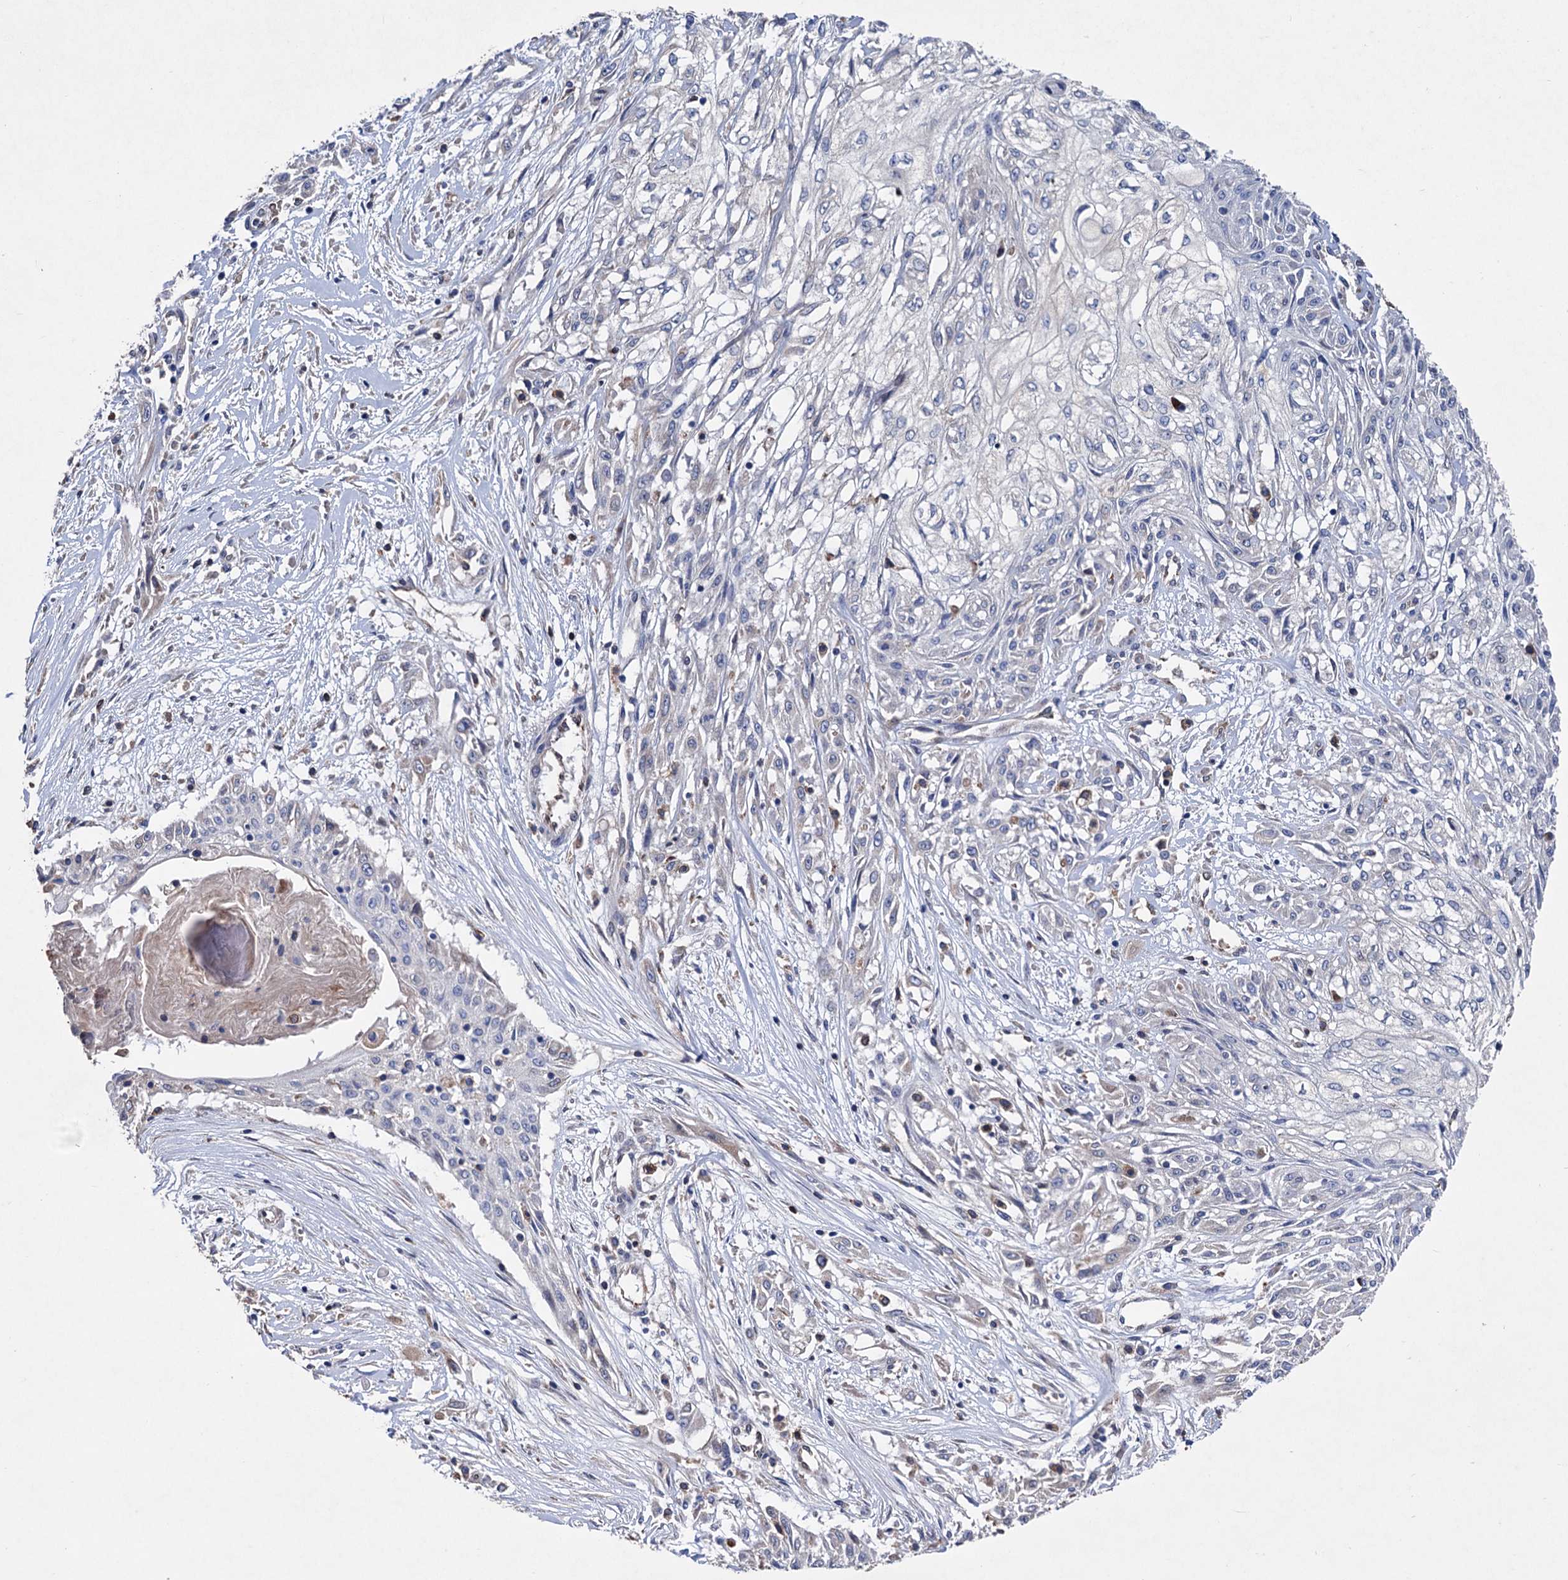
{"staining": {"intensity": "negative", "quantity": "none", "location": "none"}, "tissue": "skin cancer", "cell_type": "Tumor cells", "image_type": "cancer", "snomed": [{"axis": "morphology", "description": "Squamous cell carcinoma, NOS"}, {"axis": "morphology", "description": "Squamous cell carcinoma, metastatic, NOS"}, {"axis": "topography", "description": "Skin"}, {"axis": "topography", "description": "Lymph node"}], "caption": "Immunohistochemical staining of human squamous cell carcinoma (skin) exhibits no significant positivity in tumor cells.", "gene": "STING1", "patient": {"sex": "male", "age": 75}}